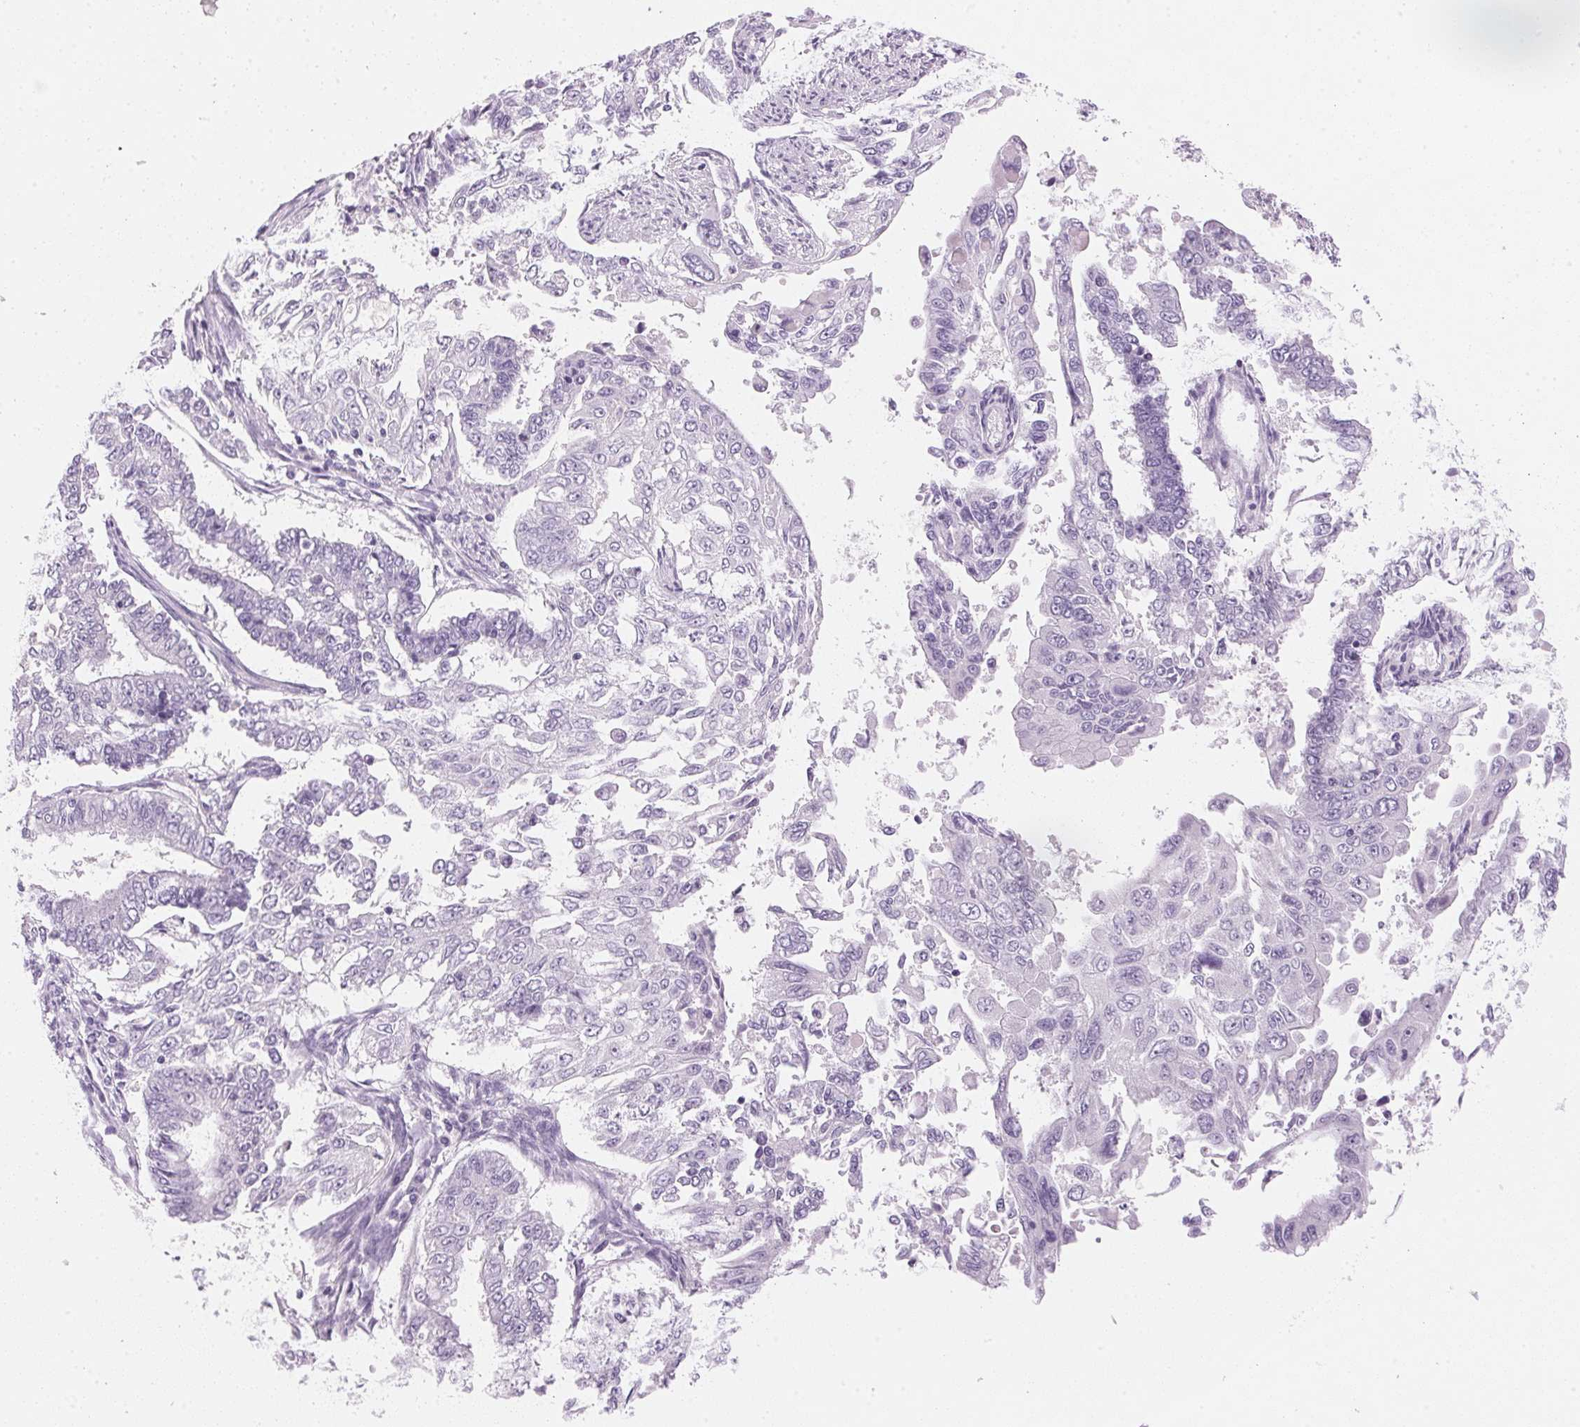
{"staining": {"intensity": "negative", "quantity": "none", "location": "none"}, "tissue": "endometrial cancer", "cell_type": "Tumor cells", "image_type": "cancer", "snomed": [{"axis": "morphology", "description": "Adenocarcinoma, NOS"}, {"axis": "topography", "description": "Uterus"}], "caption": "A high-resolution micrograph shows immunohistochemistry (IHC) staining of endometrial cancer, which displays no significant expression in tumor cells.", "gene": "IGFBP1", "patient": {"sex": "female", "age": 59}}